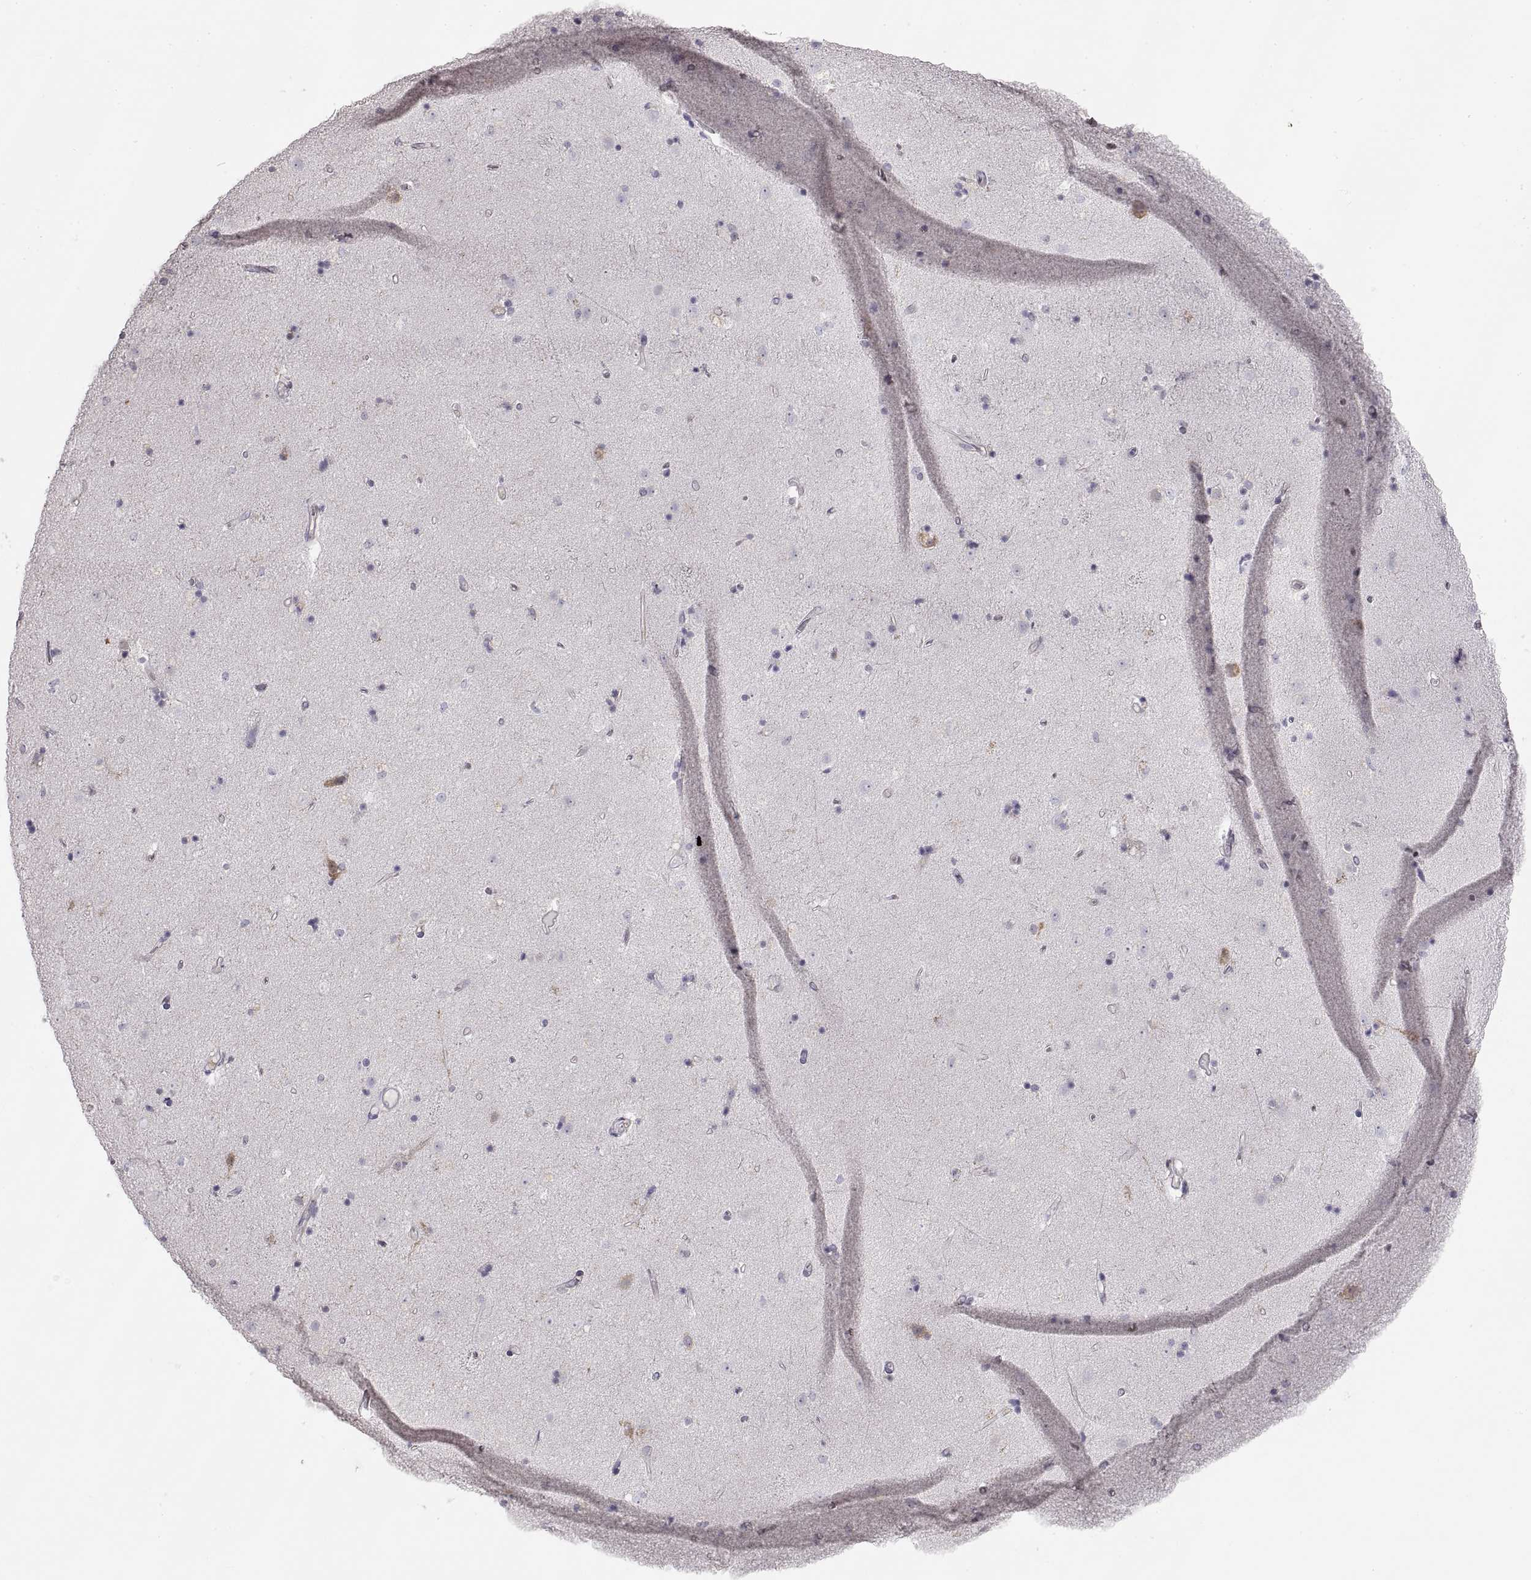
{"staining": {"intensity": "negative", "quantity": "none", "location": "none"}, "tissue": "caudate", "cell_type": "Glial cells", "image_type": "normal", "snomed": [{"axis": "morphology", "description": "Normal tissue, NOS"}, {"axis": "topography", "description": "Lateral ventricle wall"}], "caption": "Protein analysis of normal caudate demonstrates no significant staining in glial cells. Brightfield microscopy of immunohistochemistry (IHC) stained with DAB (3,3'-diaminobenzidine) (brown) and hematoxylin (blue), captured at high magnification.", "gene": "HSP90AB1", "patient": {"sex": "female", "age": 71}}